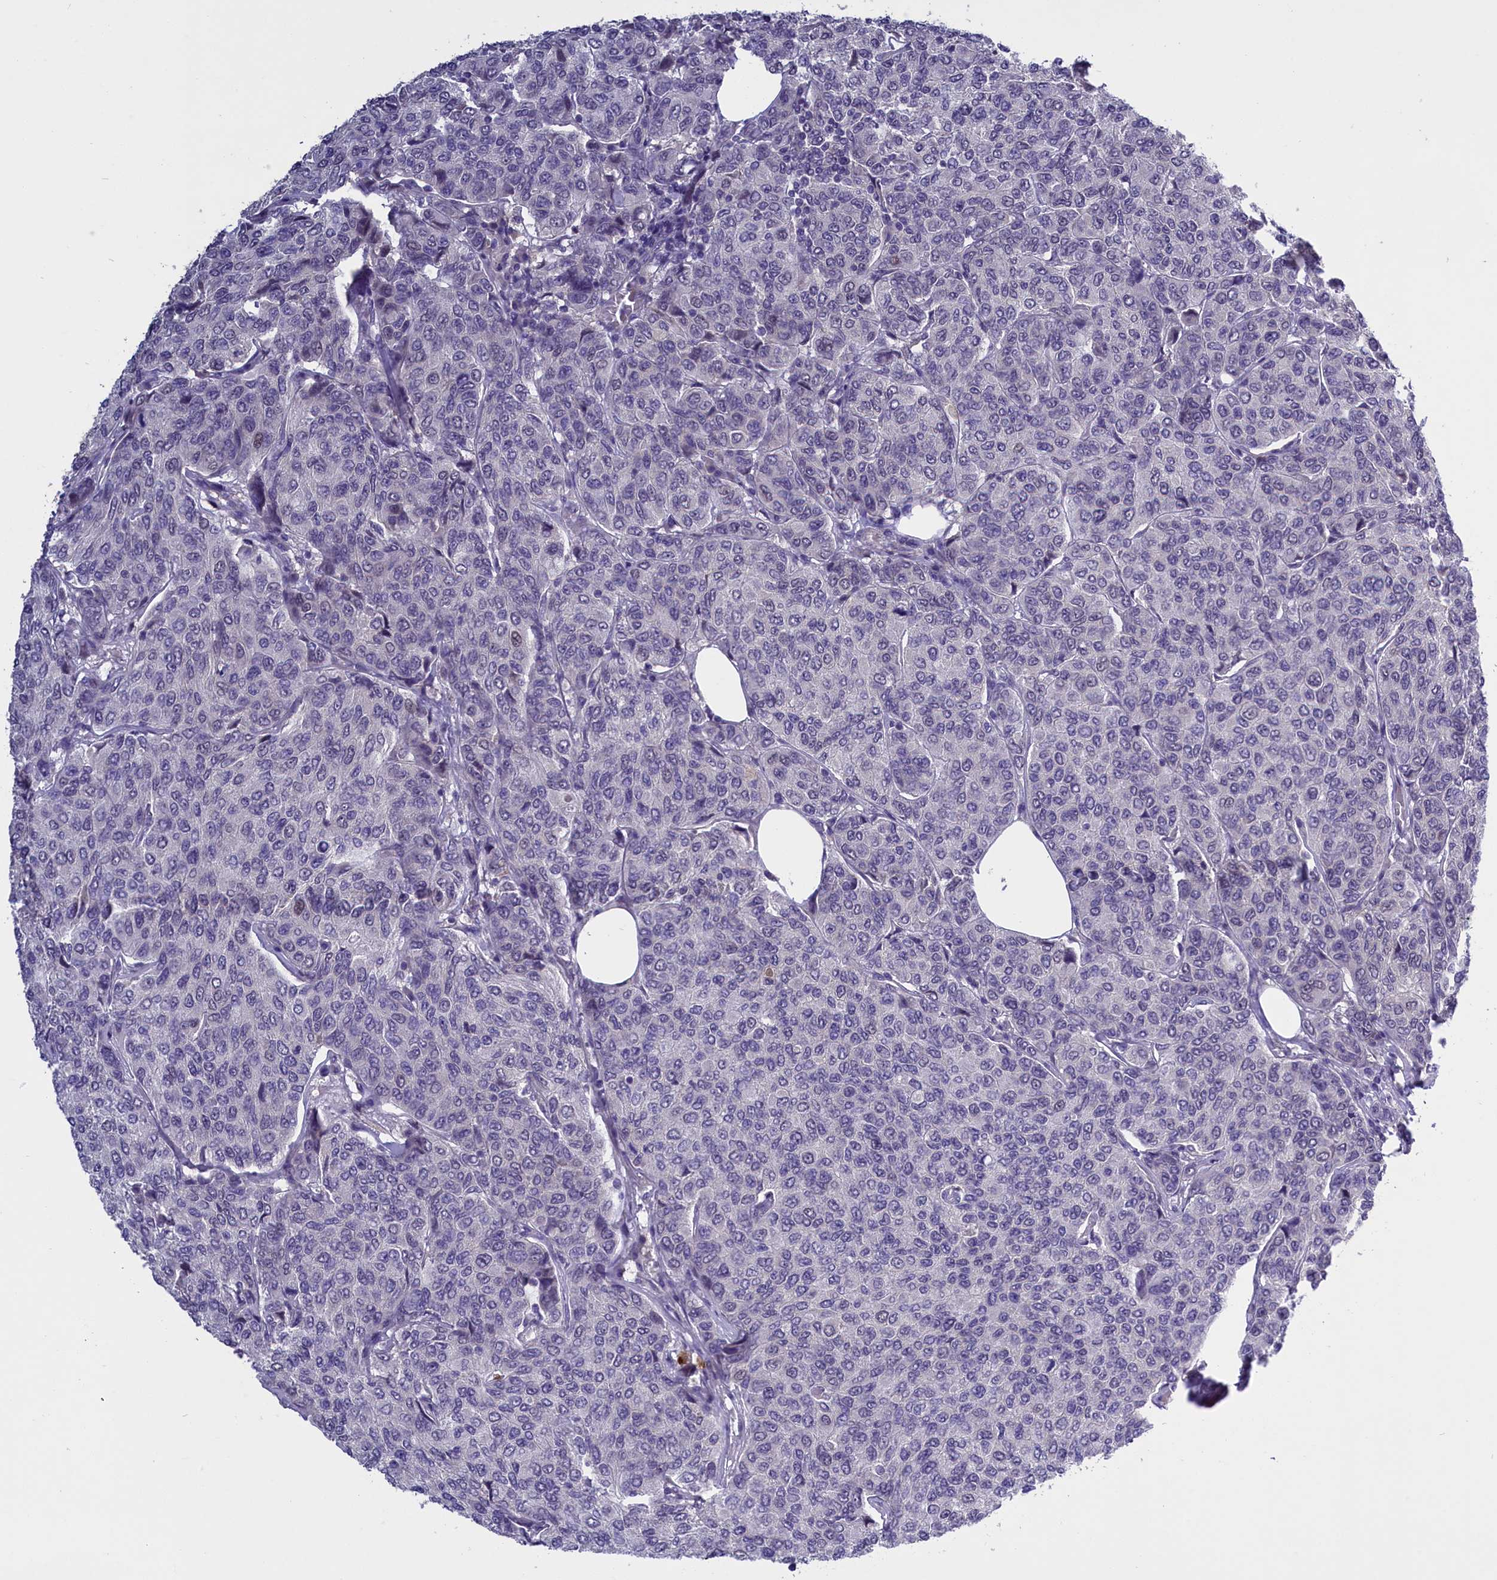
{"staining": {"intensity": "negative", "quantity": "none", "location": "none"}, "tissue": "breast cancer", "cell_type": "Tumor cells", "image_type": "cancer", "snomed": [{"axis": "morphology", "description": "Duct carcinoma"}, {"axis": "topography", "description": "Breast"}], "caption": "The histopathology image reveals no staining of tumor cells in breast cancer.", "gene": "ENPP6", "patient": {"sex": "female", "age": 55}}